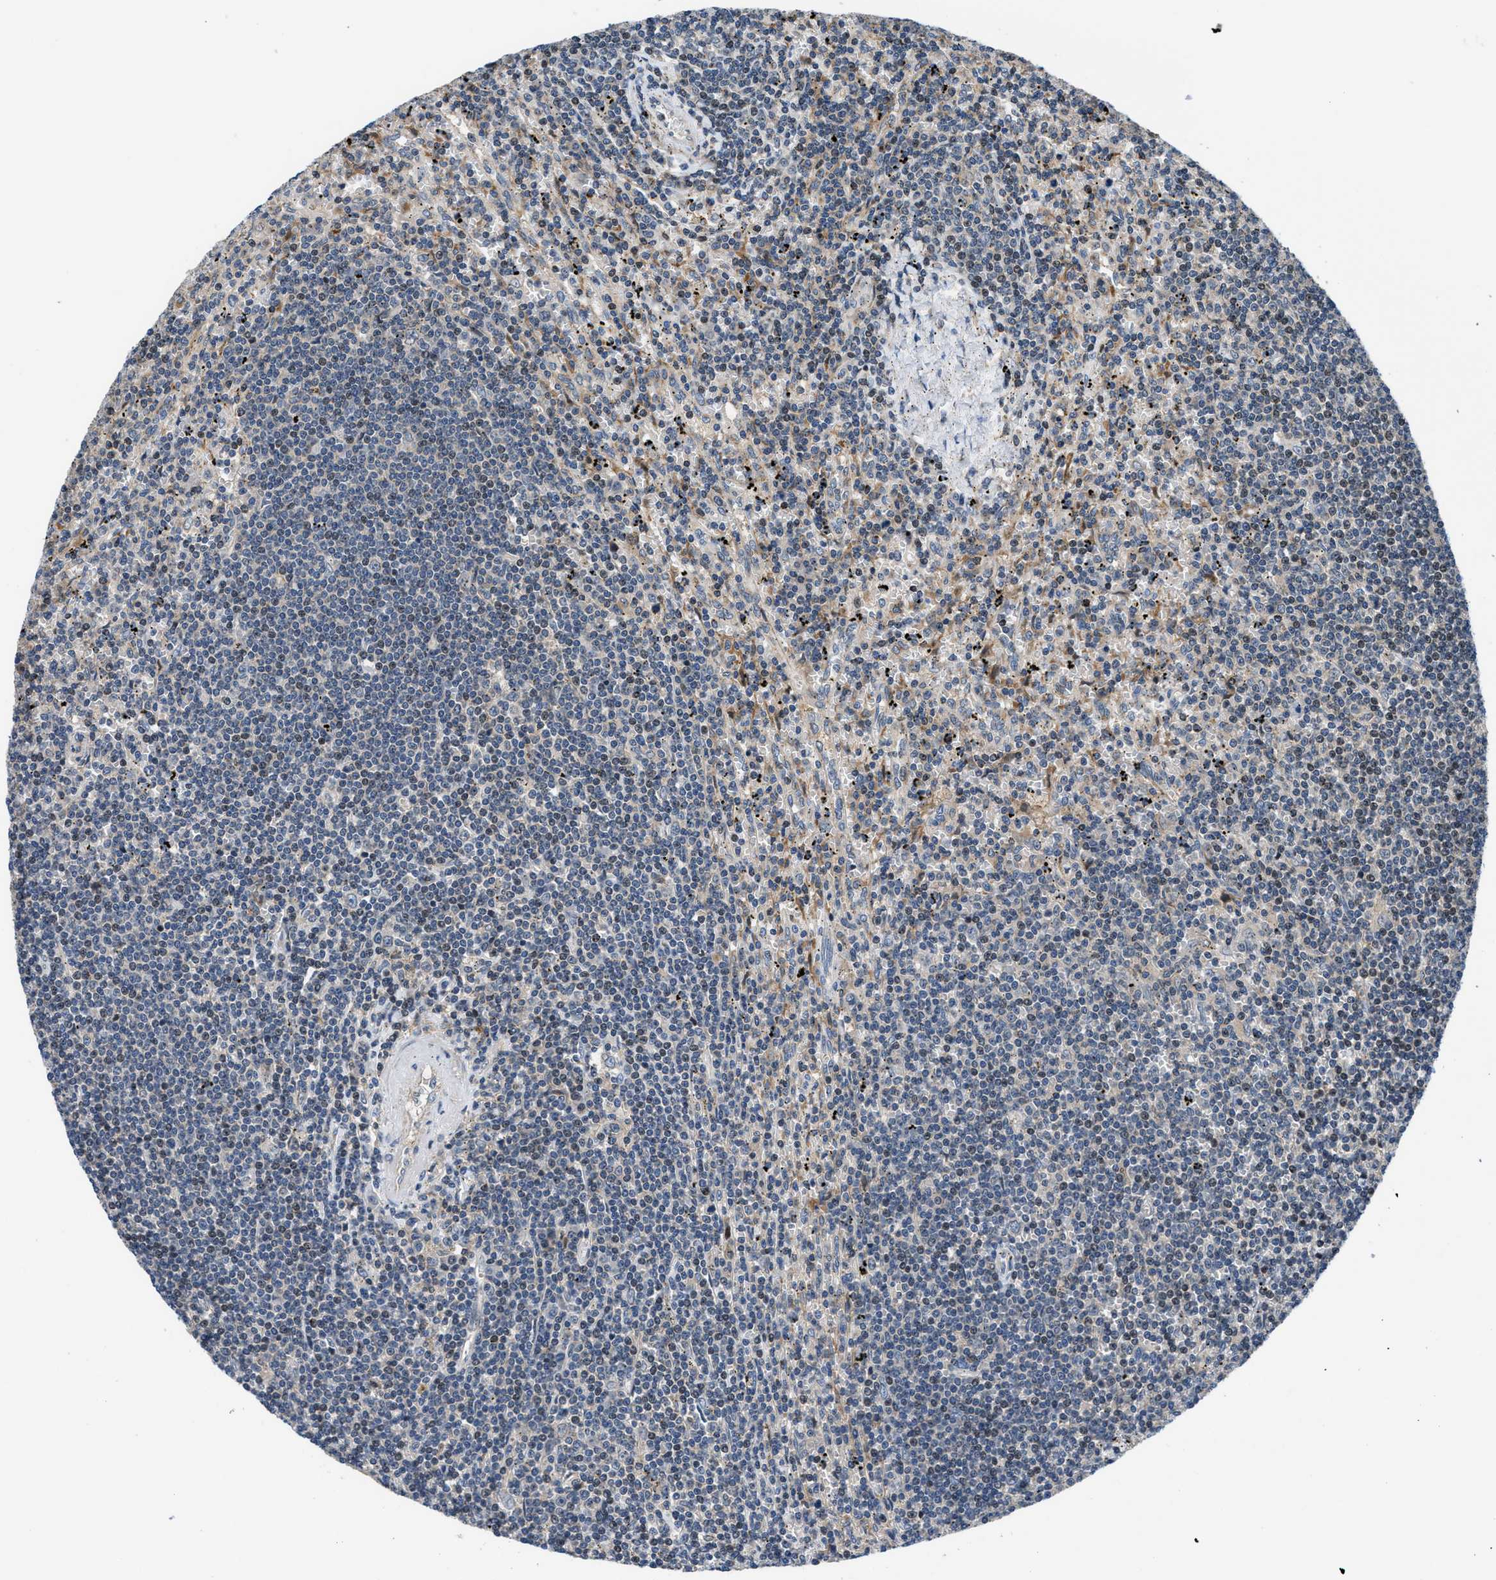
{"staining": {"intensity": "negative", "quantity": "none", "location": "none"}, "tissue": "lymphoma", "cell_type": "Tumor cells", "image_type": "cancer", "snomed": [{"axis": "morphology", "description": "Malignant lymphoma, non-Hodgkin's type, Low grade"}, {"axis": "topography", "description": "Spleen"}], "caption": "DAB (3,3'-diaminobenzidine) immunohistochemical staining of malignant lymphoma, non-Hodgkin's type (low-grade) demonstrates no significant positivity in tumor cells.", "gene": "CTBS", "patient": {"sex": "male", "age": 76}}